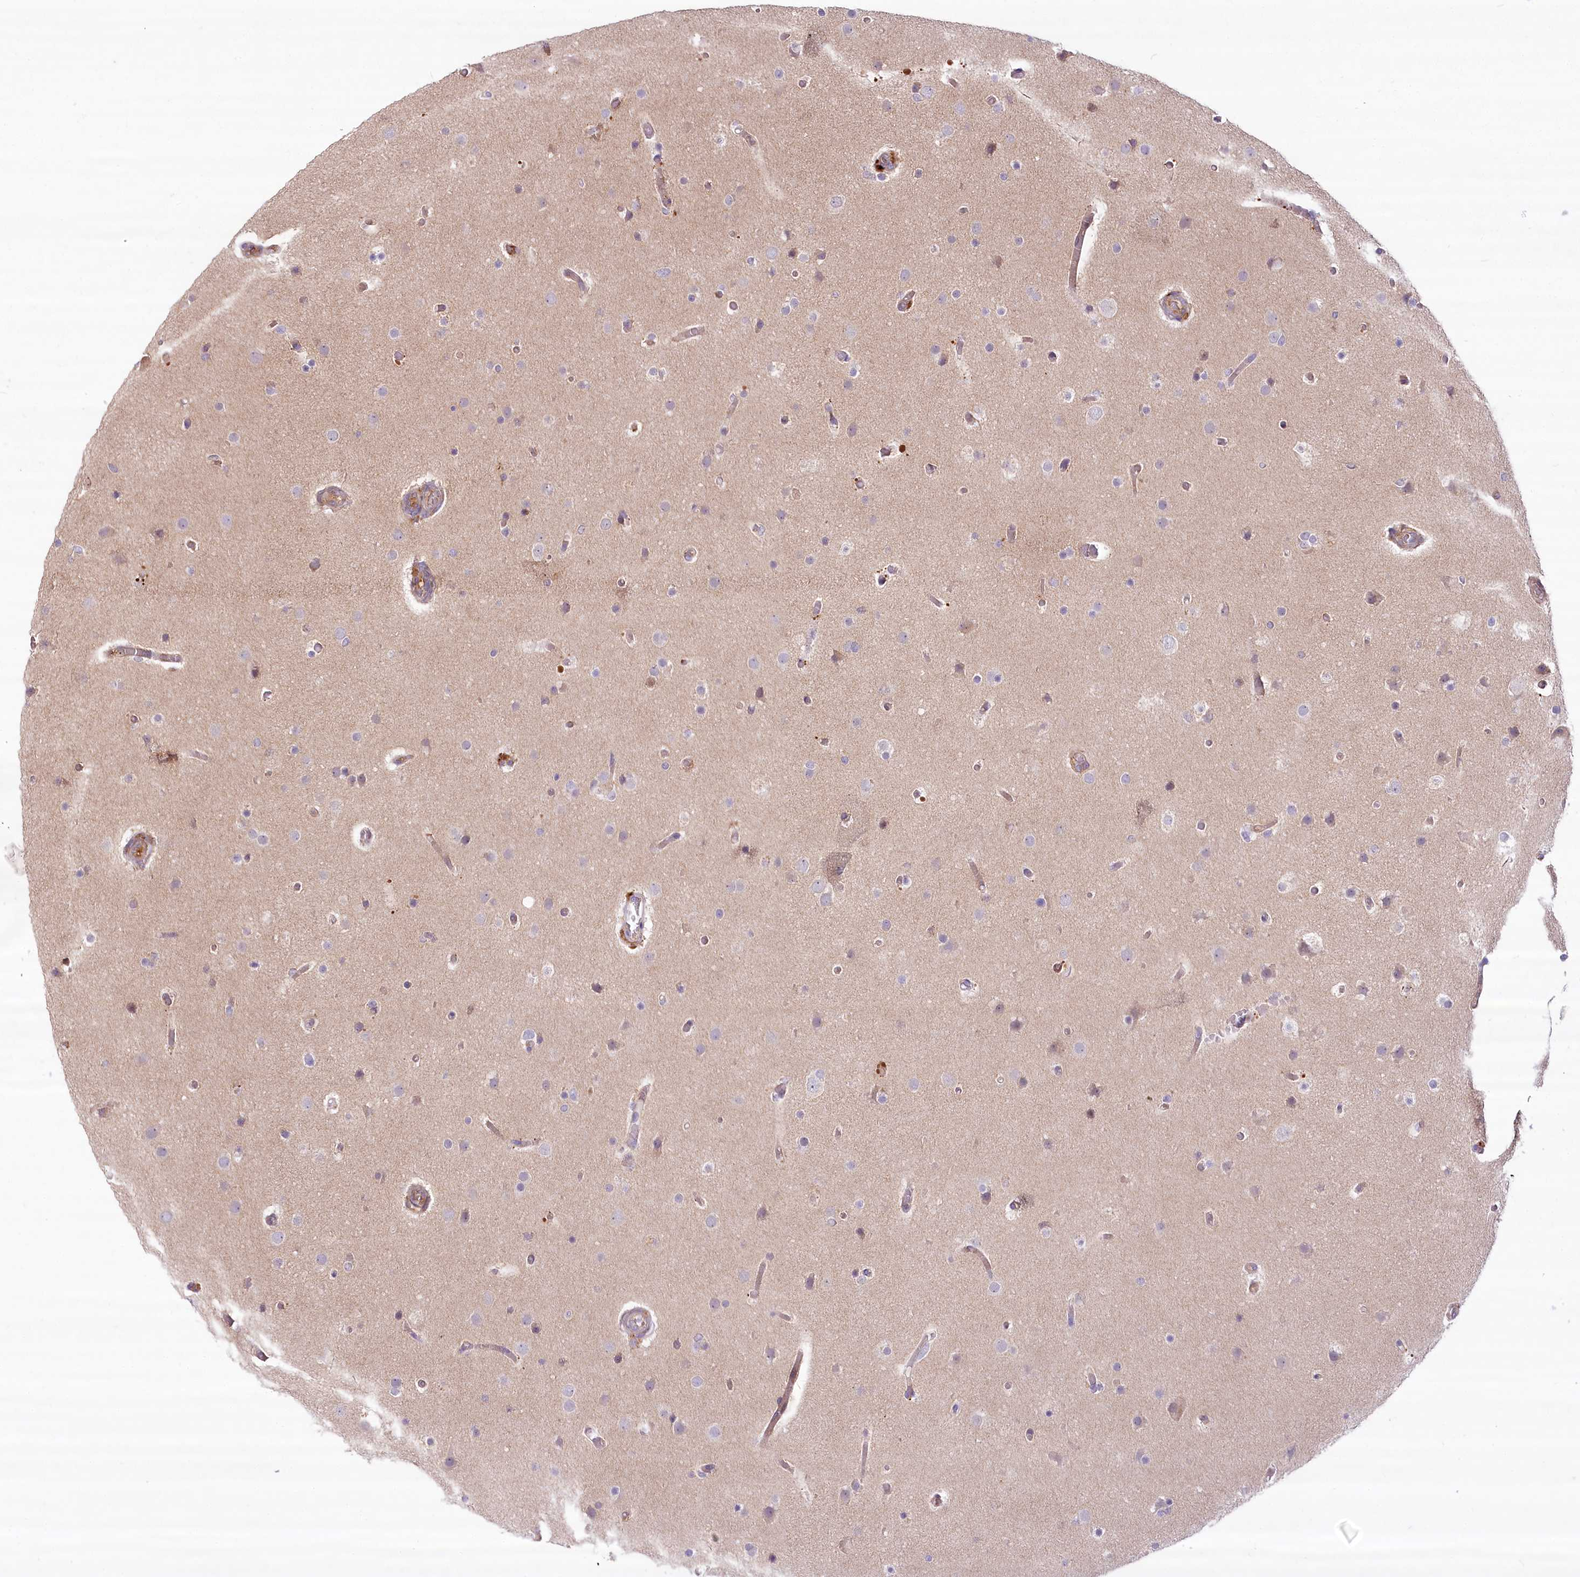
{"staining": {"intensity": "negative", "quantity": "none", "location": "none"}, "tissue": "glioma", "cell_type": "Tumor cells", "image_type": "cancer", "snomed": [{"axis": "morphology", "description": "Glioma, malignant, High grade"}, {"axis": "topography", "description": "Cerebral cortex"}], "caption": "Immunohistochemistry photomicrograph of human malignant glioma (high-grade) stained for a protein (brown), which reveals no staining in tumor cells.", "gene": "PSTK", "patient": {"sex": "female", "age": 36}}